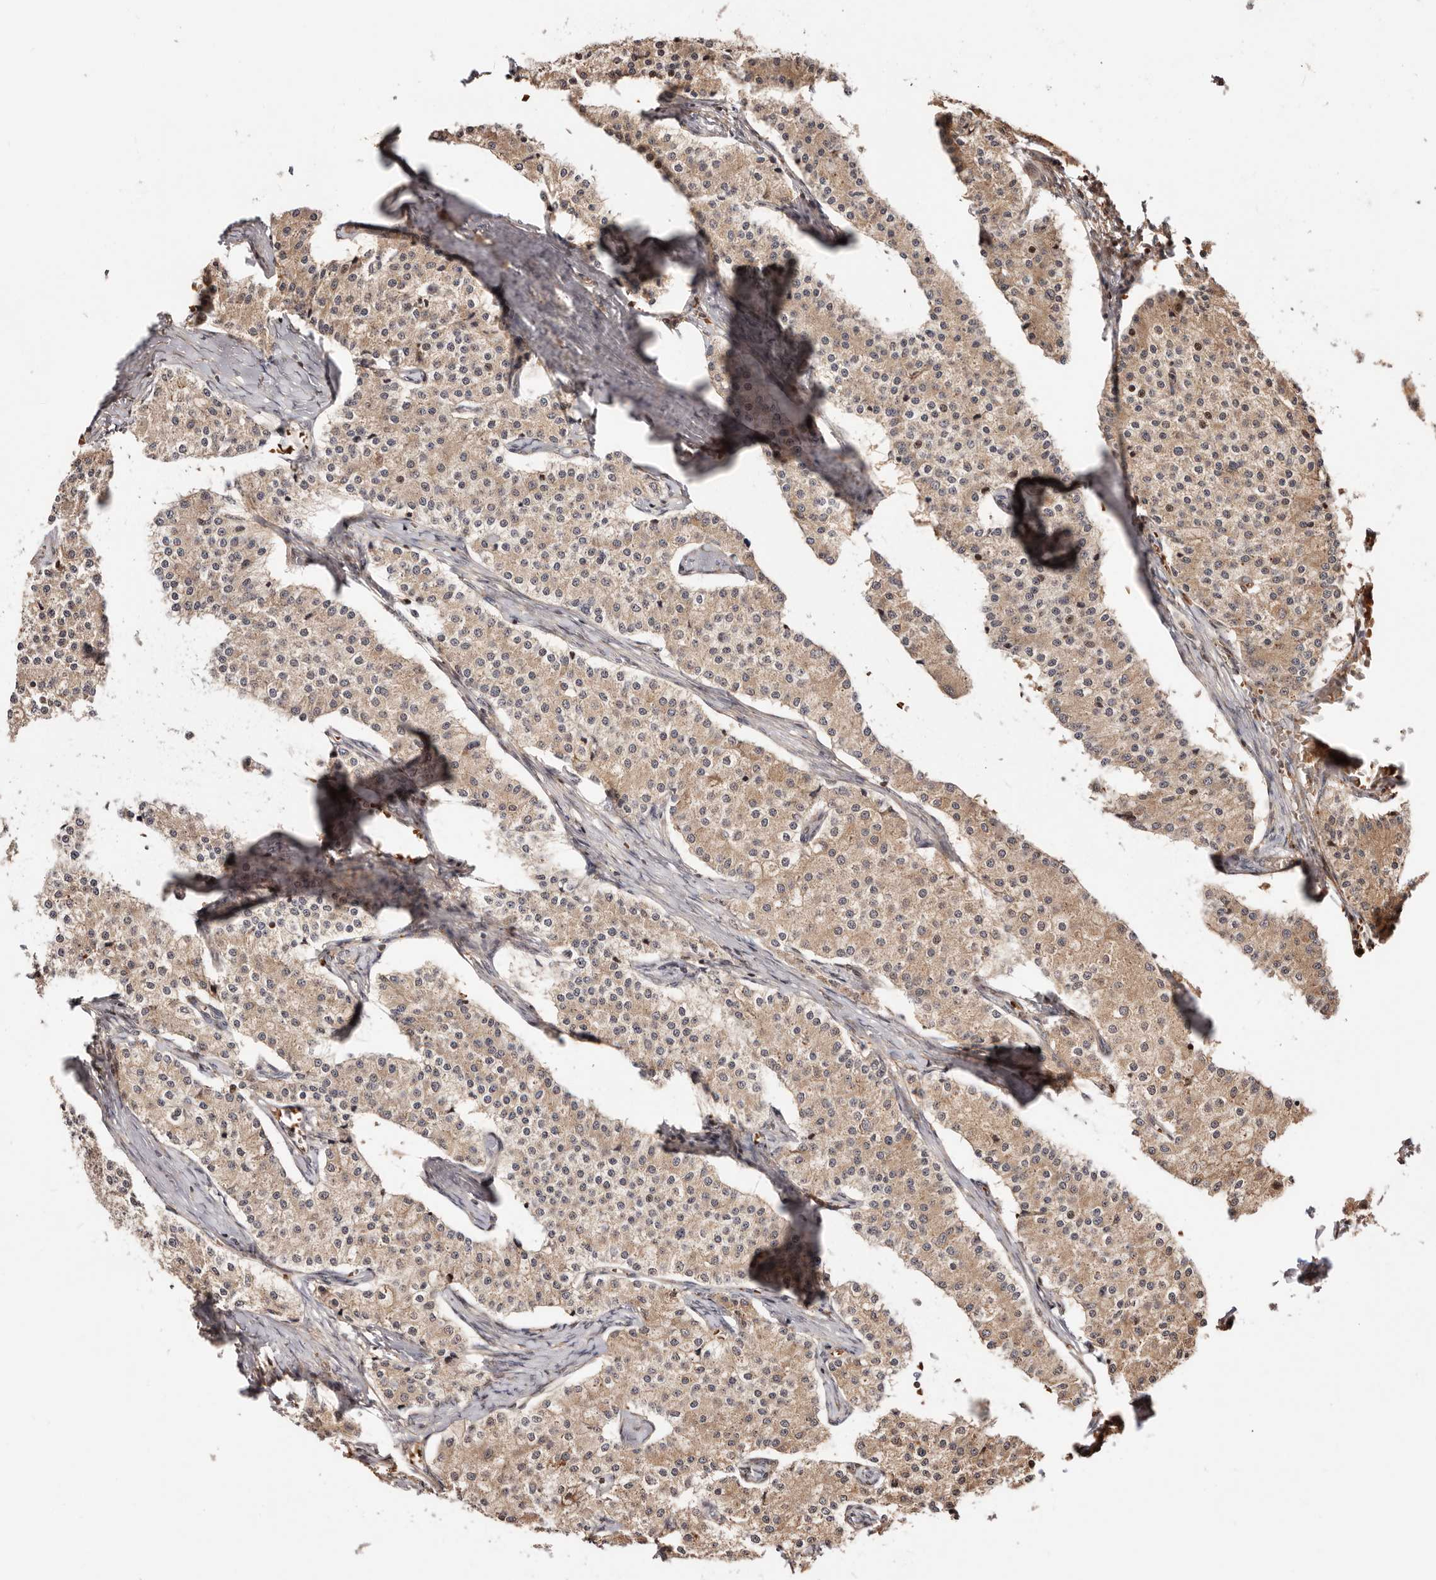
{"staining": {"intensity": "weak", "quantity": ">75%", "location": "cytoplasmic/membranous,nuclear"}, "tissue": "carcinoid", "cell_type": "Tumor cells", "image_type": "cancer", "snomed": [{"axis": "morphology", "description": "Carcinoid, malignant, NOS"}, {"axis": "topography", "description": "Colon"}], "caption": "A high-resolution image shows IHC staining of malignant carcinoid, which displays weak cytoplasmic/membranous and nuclear positivity in about >75% of tumor cells.", "gene": "PTPN22", "patient": {"sex": "female", "age": 52}}